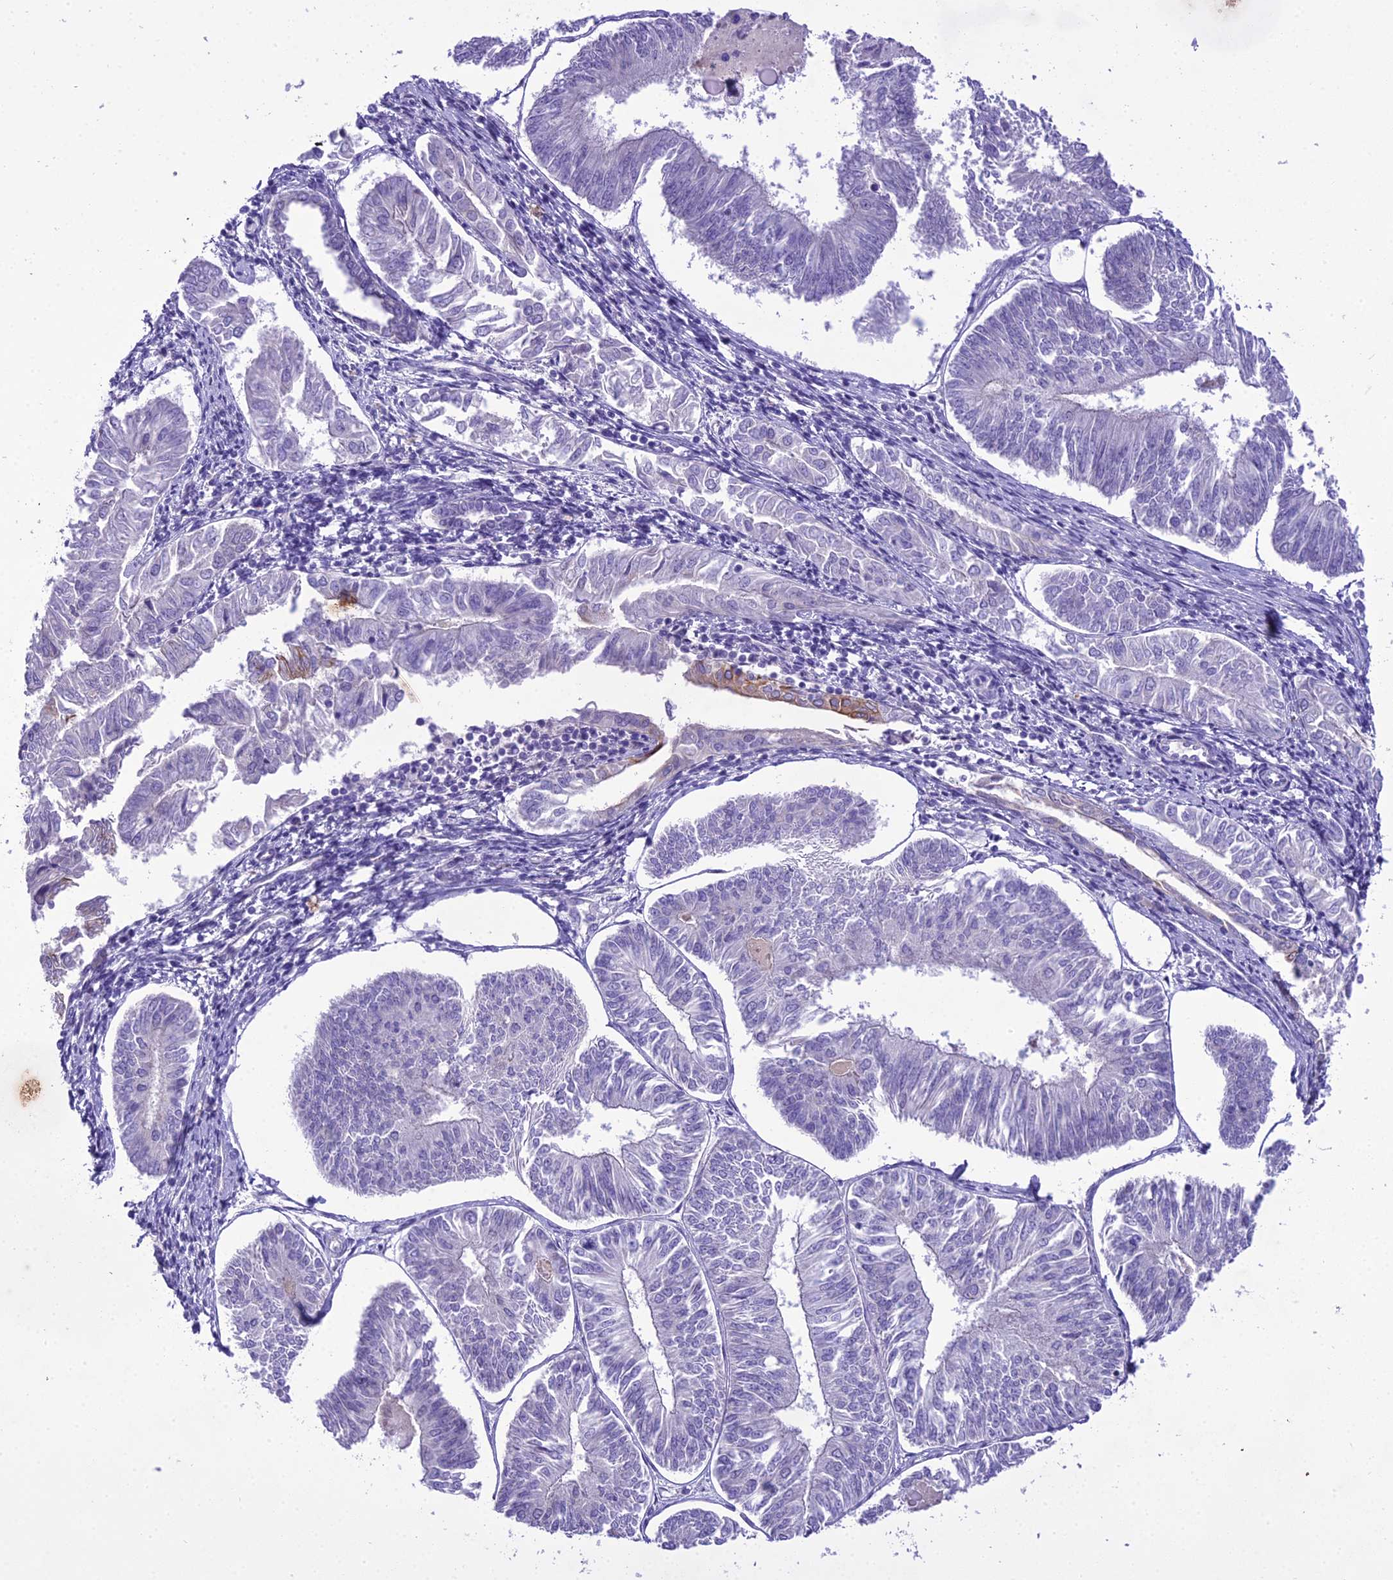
{"staining": {"intensity": "negative", "quantity": "none", "location": "none"}, "tissue": "endometrial cancer", "cell_type": "Tumor cells", "image_type": "cancer", "snomed": [{"axis": "morphology", "description": "Adenocarcinoma, NOS"}, {"axis": "topography", "description": "Endometrium"}], "caption": "Tumor cells show no significant expression in endometrial adenocarcinoma.", "gene": "SCRT1", "patient": {"sex": "female", "age": 58}}